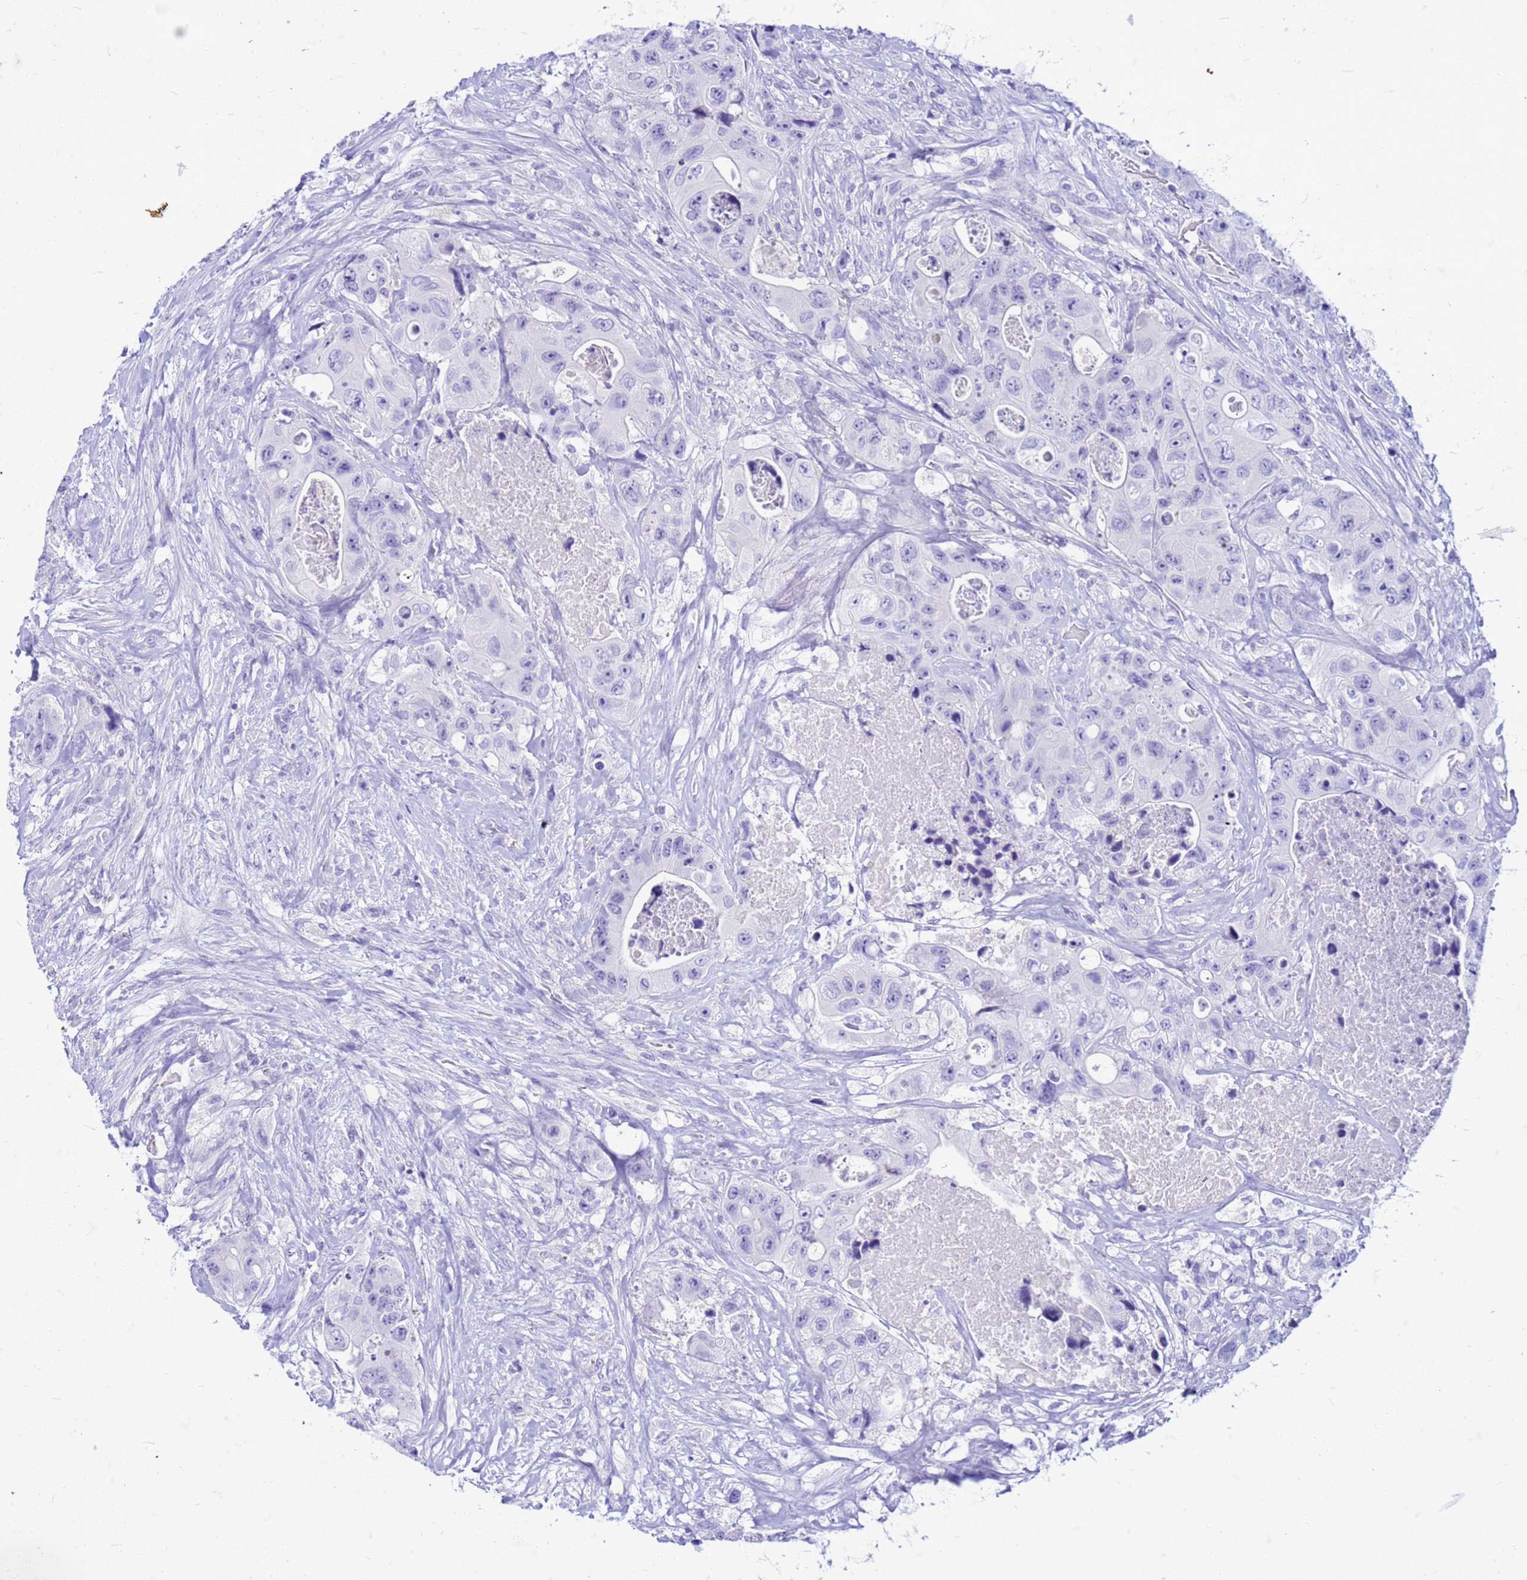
{"staining": {"intensity": "negative", "quantity": "none", "location": "none"}, "tissue": "colorectal cancer", "cell_type": "Tumor cells", "image_type": "cancer", "snomed": [{"axis": "morphology", "description": "Adenocarcinoma, NOS"}, {"axis": "topography", "description": "Colon"}], "caption": "An immunohistochemistry (IHC) image of adenocarcinoma (colorectal) is shown. There is no staining in tumor cells of adenocarcinoma (colorectal).", "gene": "CFAP100", "patient": {"sex": "female", "age": 46}}